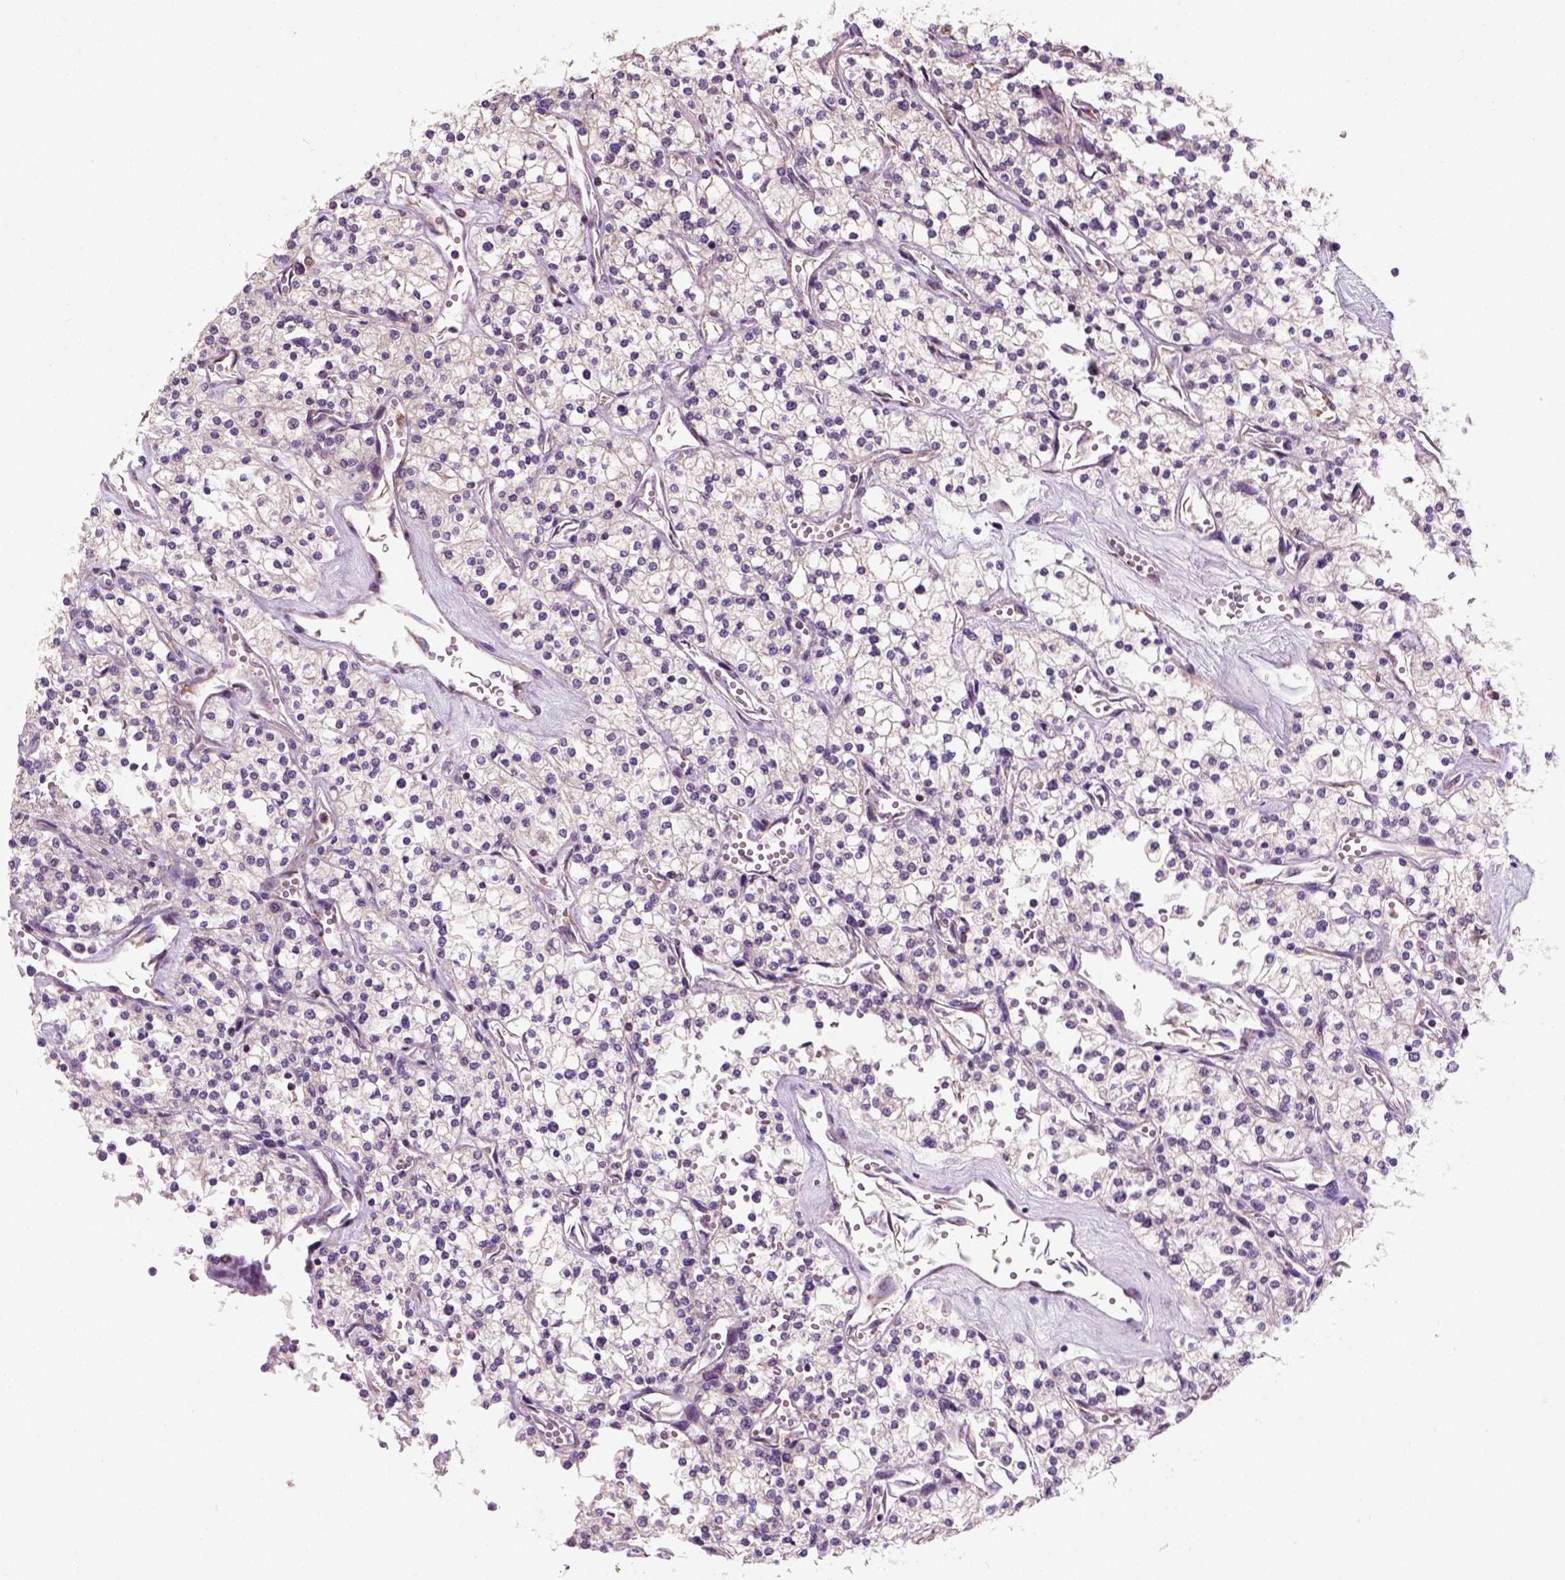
{"staining": {"intensity": "weak", "quantity": "<25%", "location": "cytoplasmic/membranous"}, "tissue": "renal cancer", "cell_type": "Tumor cells", "image_type": "cancer", "snomed": [{"axis": "morphology", "description": "Adenocarcinoma, NOS"}, {"axis": "topography", "description": "Kidney"}], "caption": "Renal cancer (adenocarcinoma) was stained to show a protein in brown. There is no significant positivity in tumor cells.", "gene": "CRACR2A", "patient": {"sex": "male", "age": 80}}